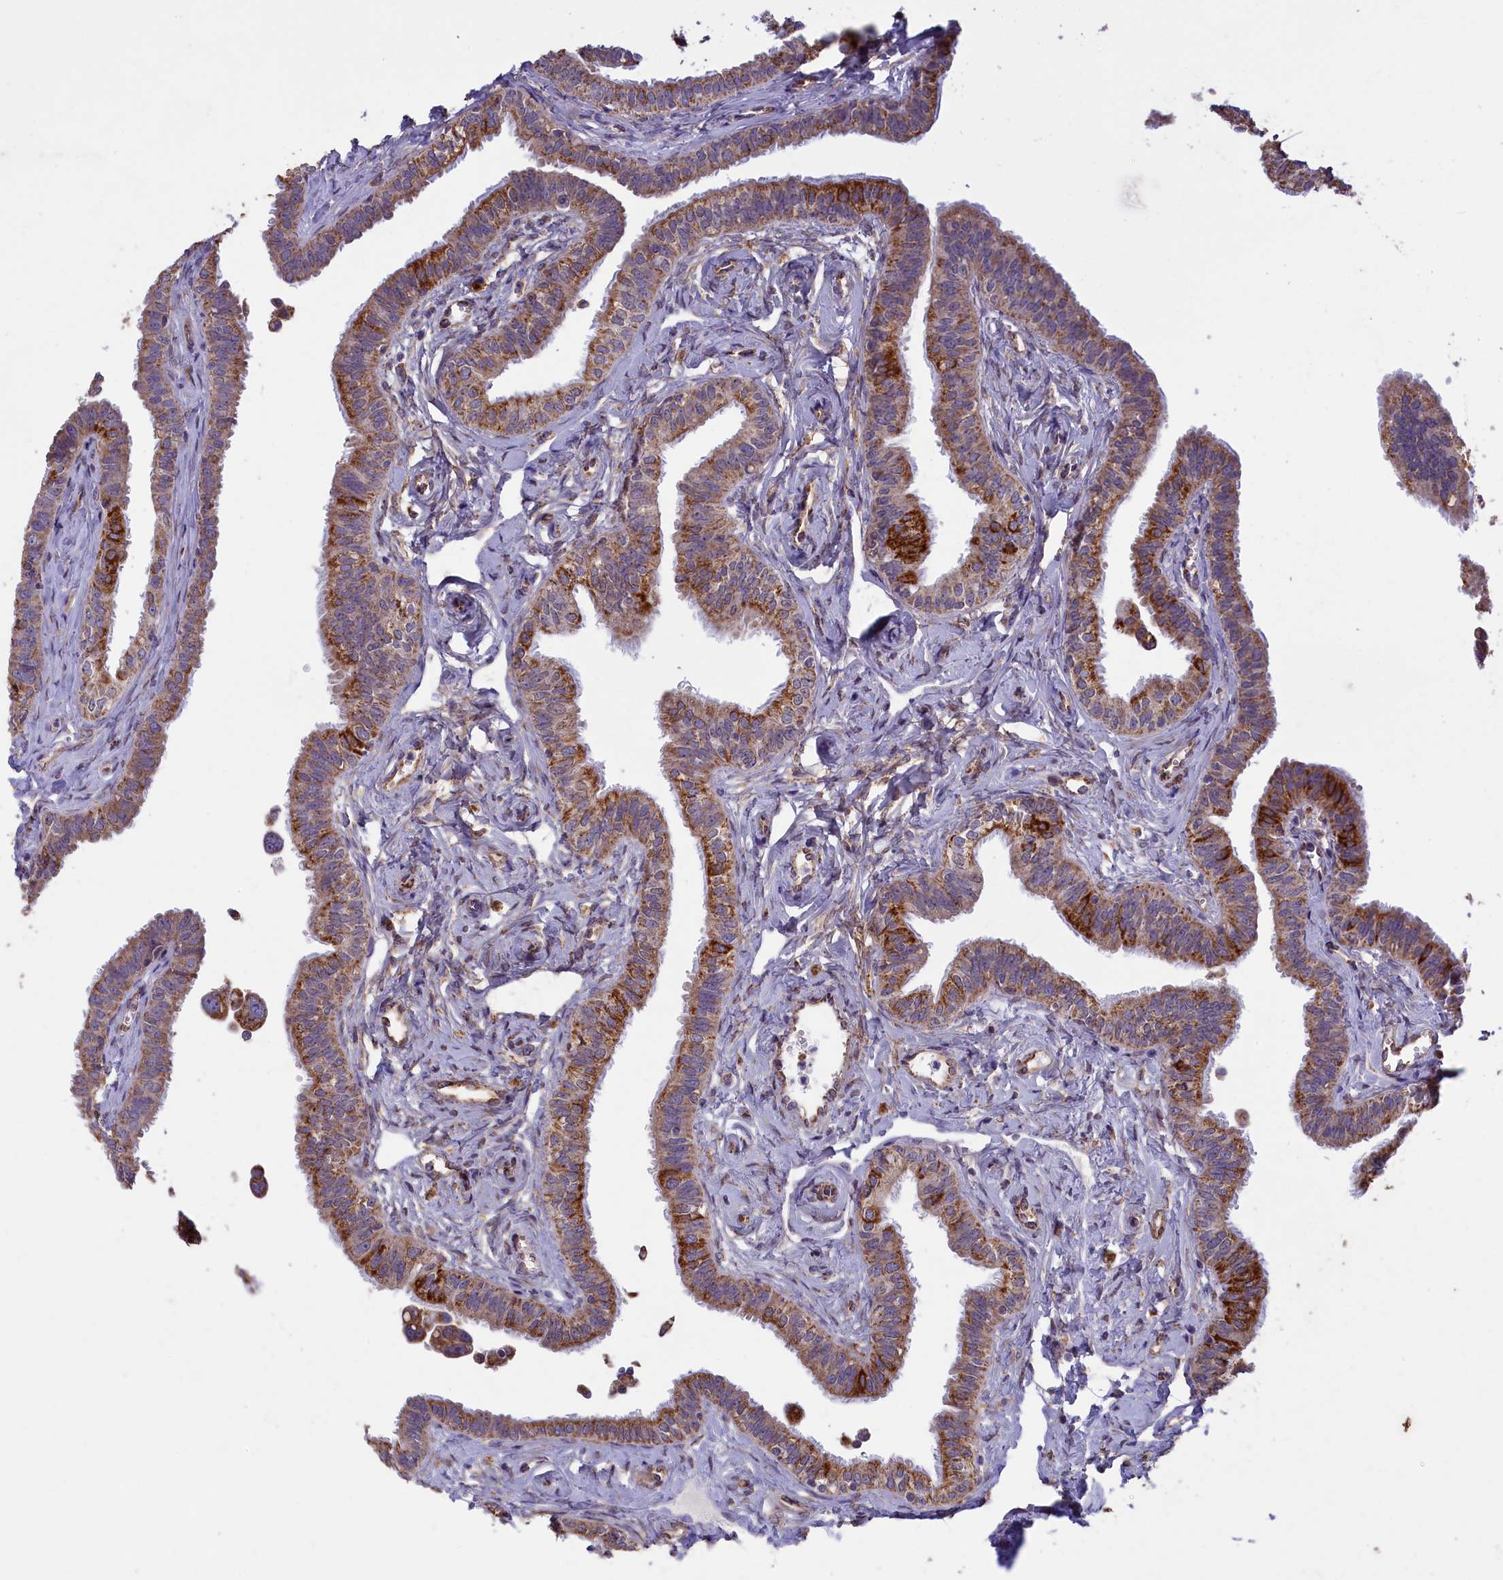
{"staining": {"intensity": "moderate", "quantity": ">75%", "location": "cytoplasmic/membranous"}, "tissue": "fallopian tube", "cell_type": "Glandular cells", "image_type": "normal", "snomed": [{"axis": "morphology", "description": "Normal tissue, NOS"}, {"axis": "morphology", "description": "Carcinoma, NOS"}, {"axis": "topography", "description": "Fallopian tube"}, {"axis": "topography", "description": "Ovary"}], "caption": "DAB immunohistochemical staining of unremarkable human fallopian tube shows moderate cytoplasmic/membranous protein expression in about >75% of glandular cells.", "gene": "ACAD8", "patient": {"sex": "female", "age": 59}}